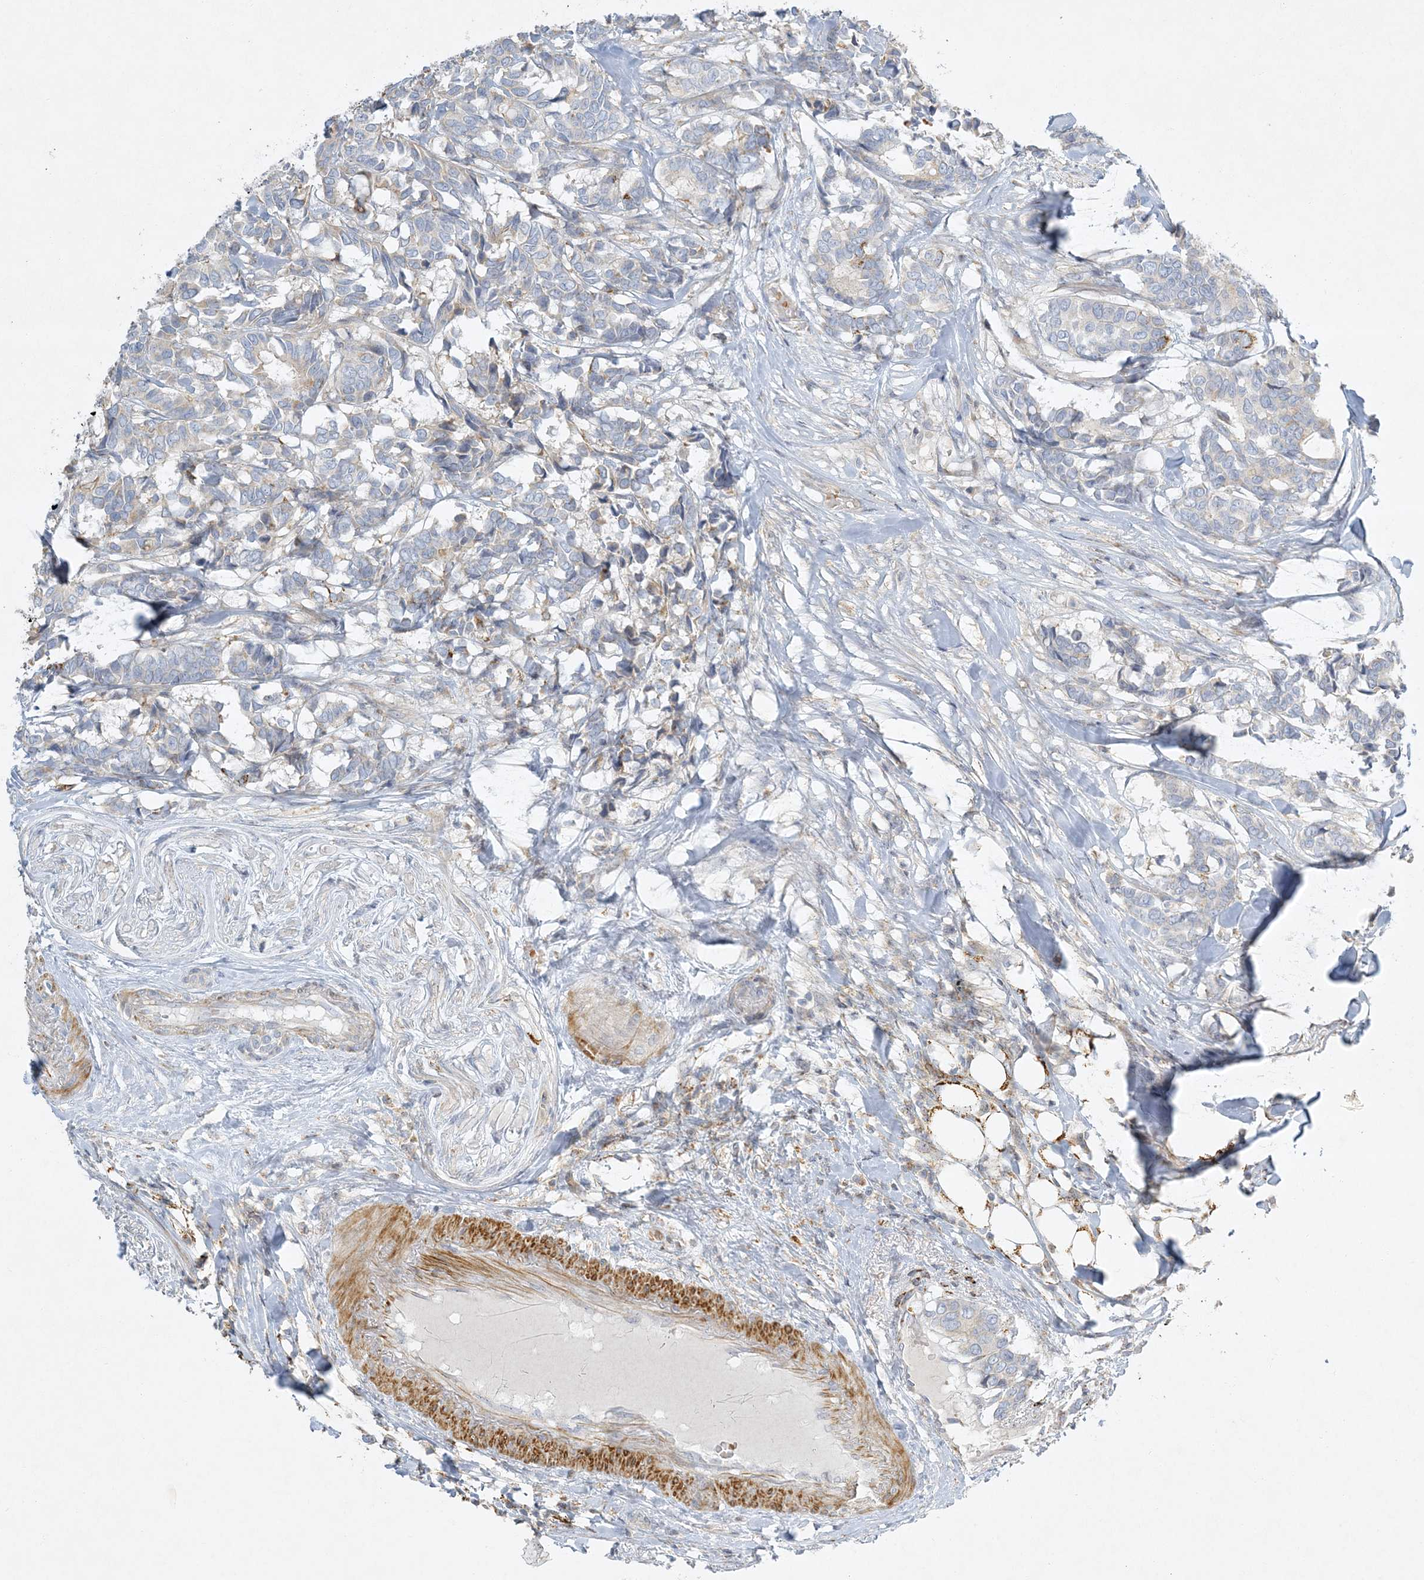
{"staining": {"intensity": "negative", "quantity": "none", "location": "none"}, "tissue": "breast cancer", "cell_type": "Tumor cells", "image_type": "cancer", "snomed": [{"axis": "morphology", "description": "Duct carcinoma"}, {"axis": "topography", "description": "Breast"}], "caption": "High magnification brightfield microscopy of infiltrating ductal carcinoma (breast) stained with DAB (3,3'-diaminobenzidine) (brown) and counterstained with hematoxylin (blue): tumor cells show no significant positivity.", "gene": "LTN1", "patient": {"sex": "female", "age": 87}}